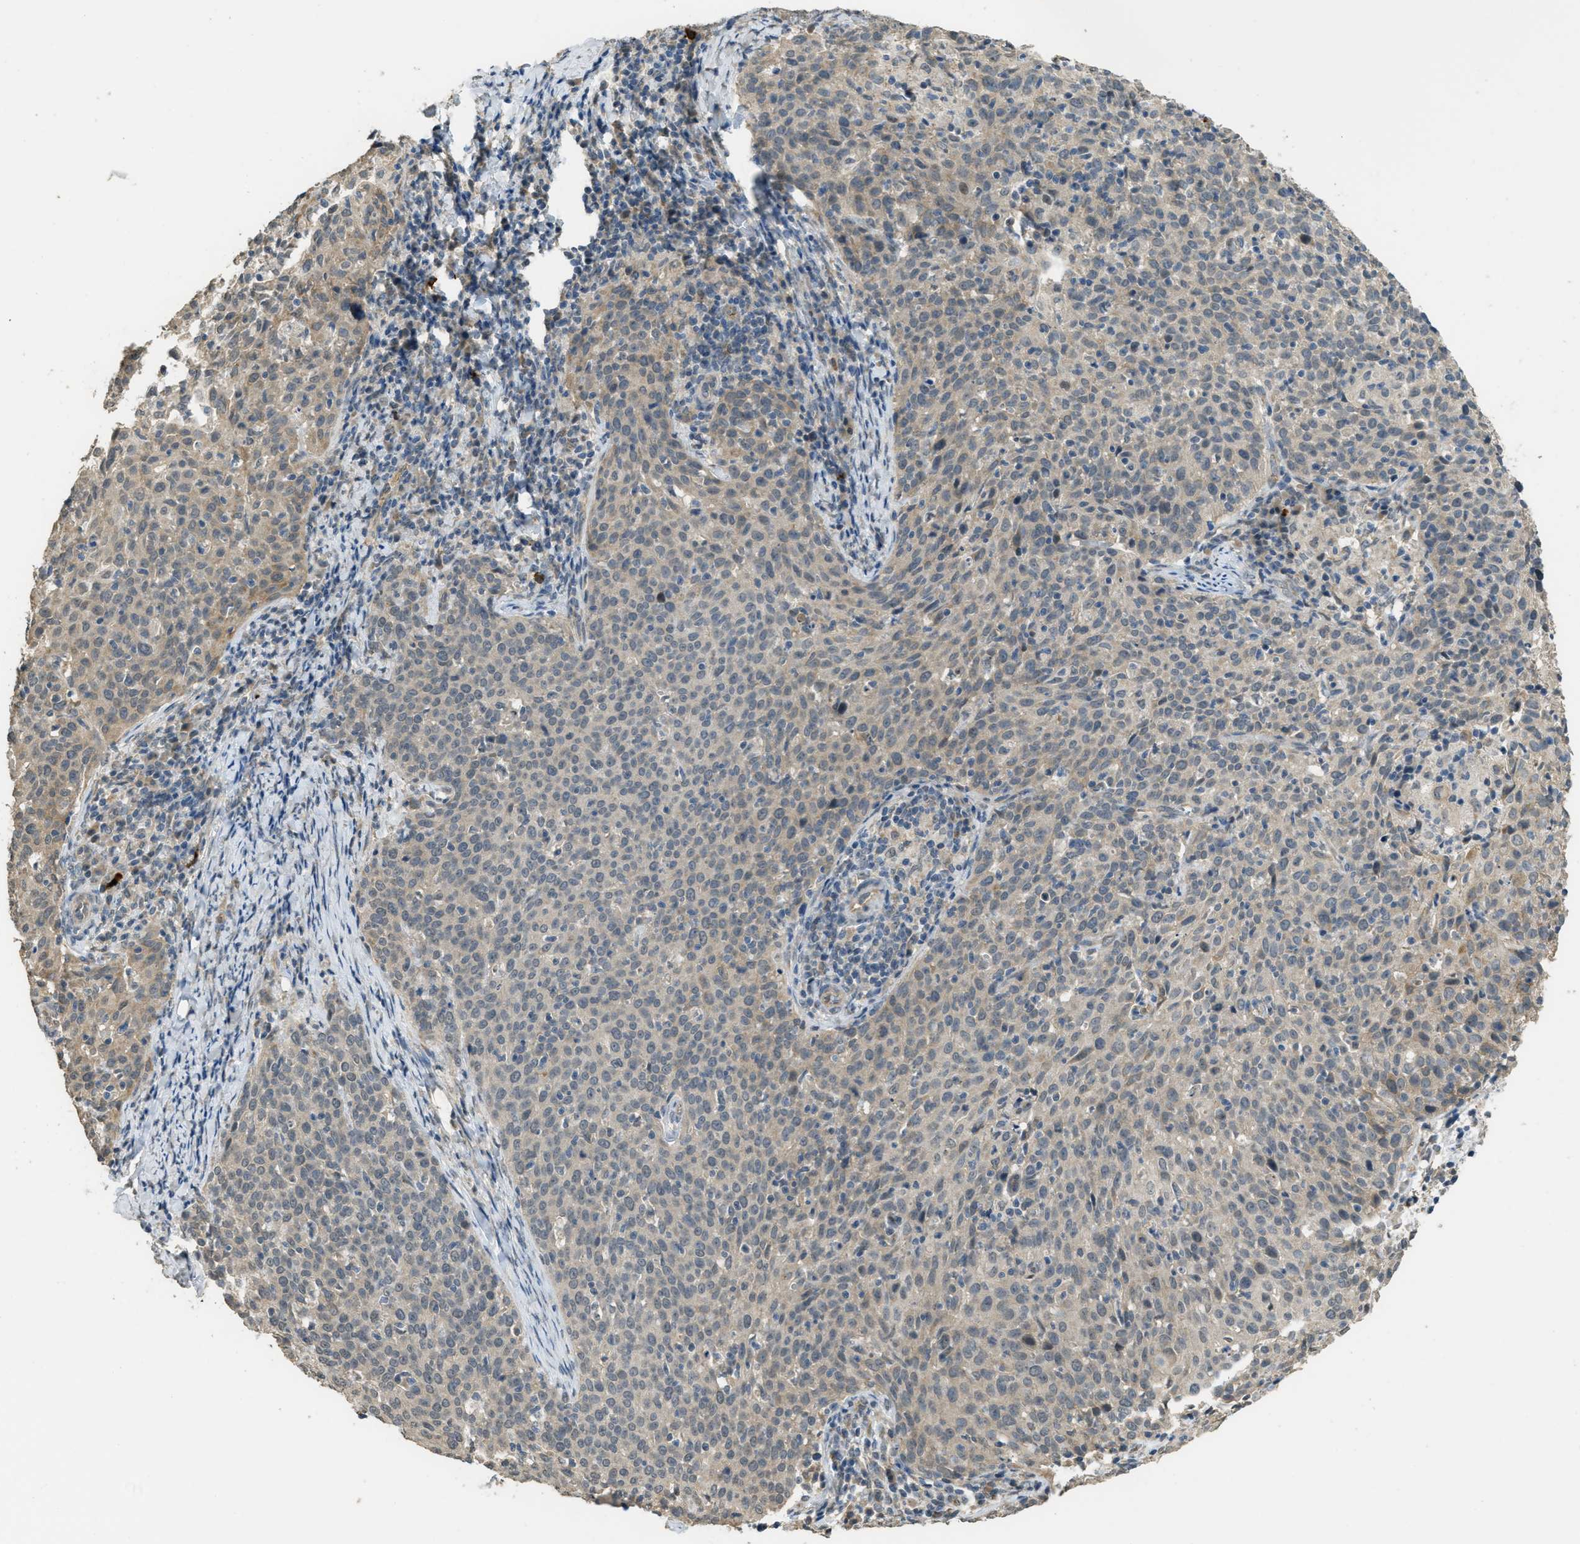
{"staining": {"intensity": "weak", "quantity": ">75%", "location": "cytoplasmic/membranous"}, "tissue": "cervical cancer", "cell_type": "Tumor cells", "image_type": "cancer", "snomed": [{"axis": "morphology", "description": "Squamous cell carcinoma, NOS"}, {"axis": "topography", "description": "Cervix"}], "caption": "IHC image of cervical cancer stained for a protein (brown), which displays low levels of weak cytoplasmic/membranous staining in about >75% of tumor cells.", "gene": "IGF2BP2", "patient": {"sex": "female", "age": 38}}